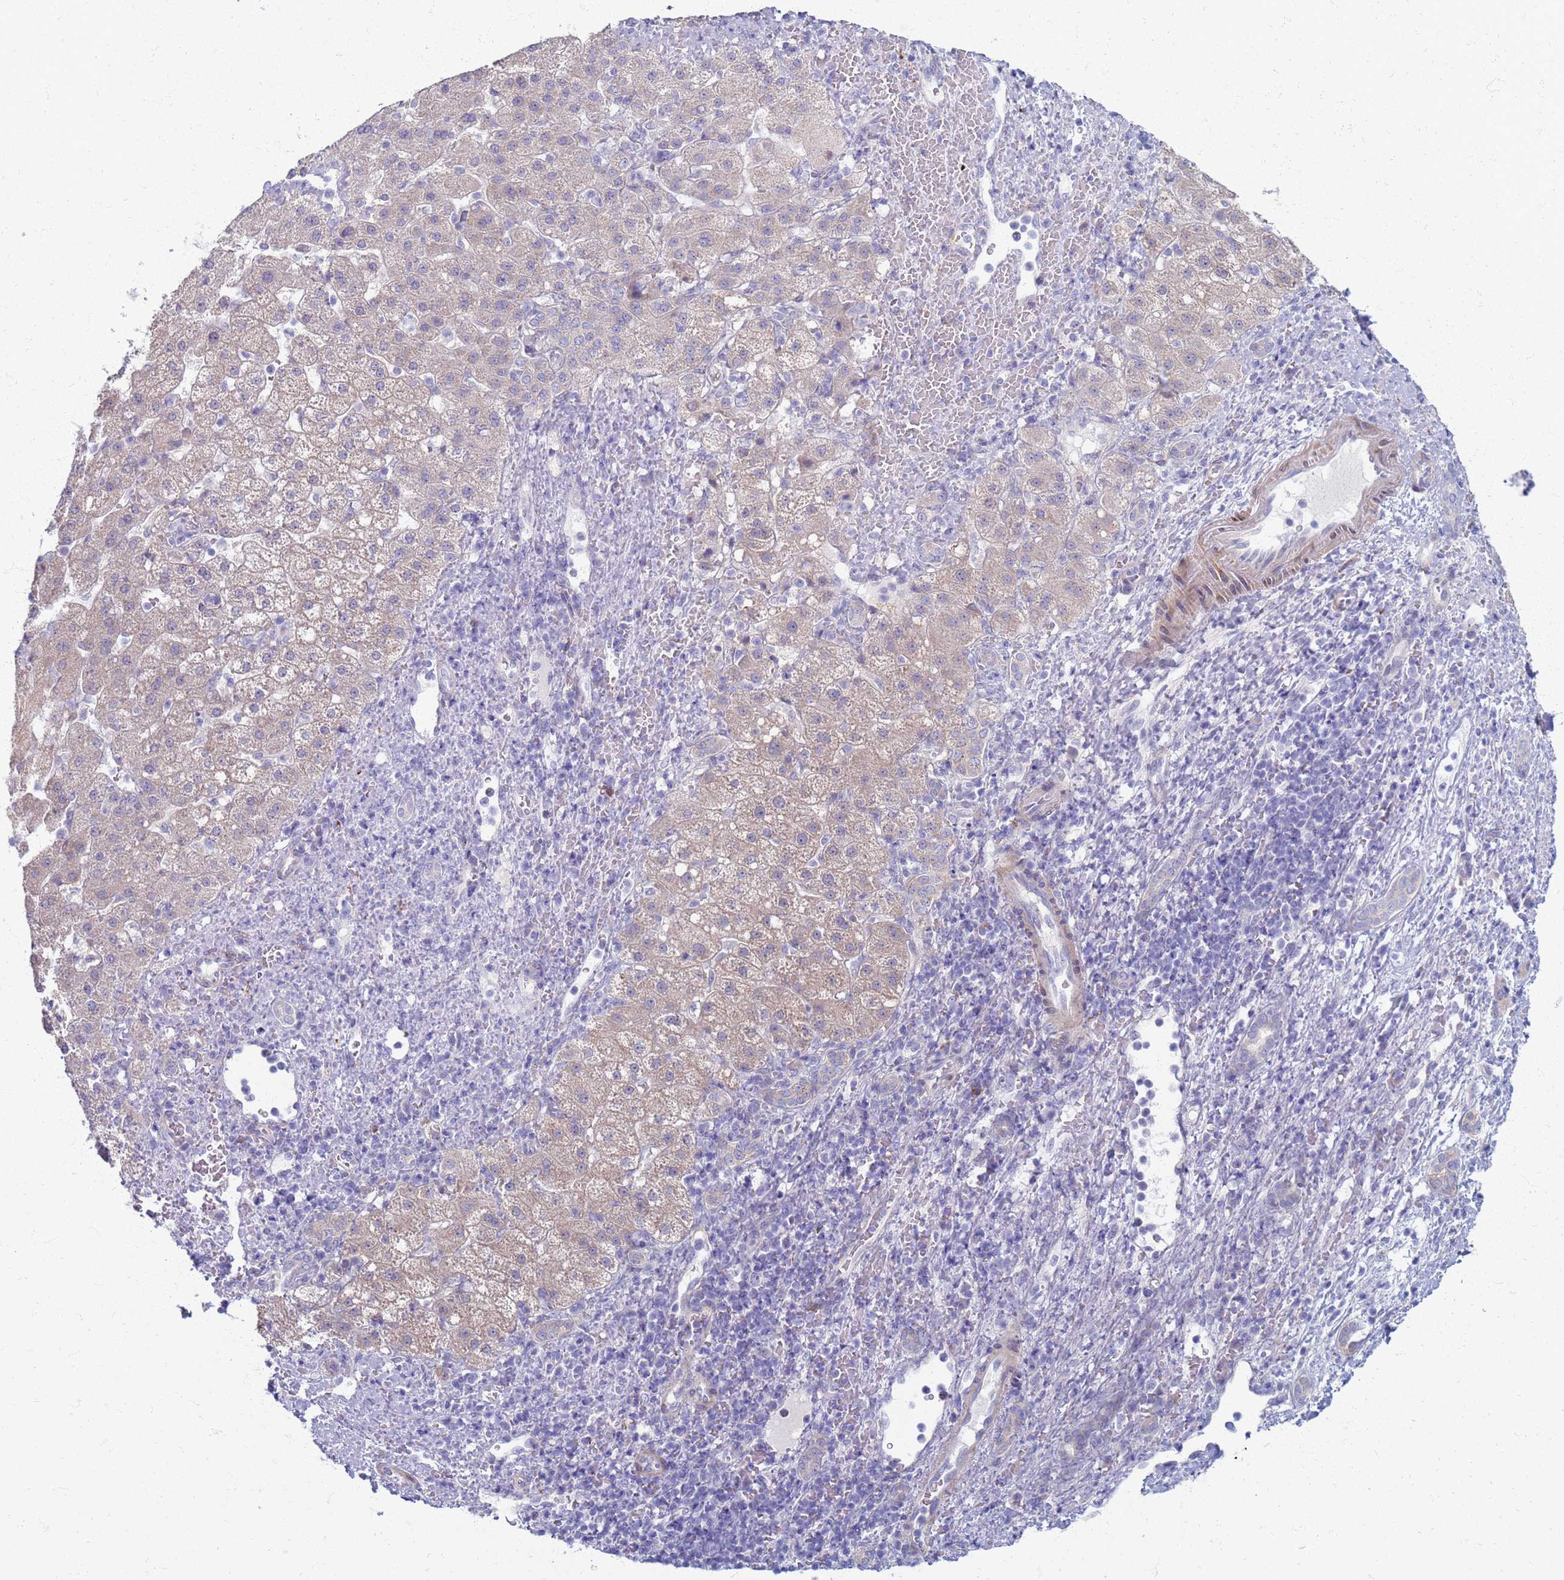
{"staining": {"intensity": "negative", "quantity": "none", "location": "none"}, "tissue": "liver cancer", "cell_type": "Tumor cells", "image_type": "cancer", "snomed": [{"axis": "morphology", "description": "Normal tissue, NOS"}, {"axis": "morphology", "description": "Carcinoma, Hepatocellular, NOS"}, {"axis": "topography", "description": "Liver"}], "caption": "The immunohistochemistry image has no significant positivity in tumor cells of liver cancer (hepatocellular carcinoma) tissue.", "gene": "CLCA2", "patient": {"sex": "male", "age": 57}}